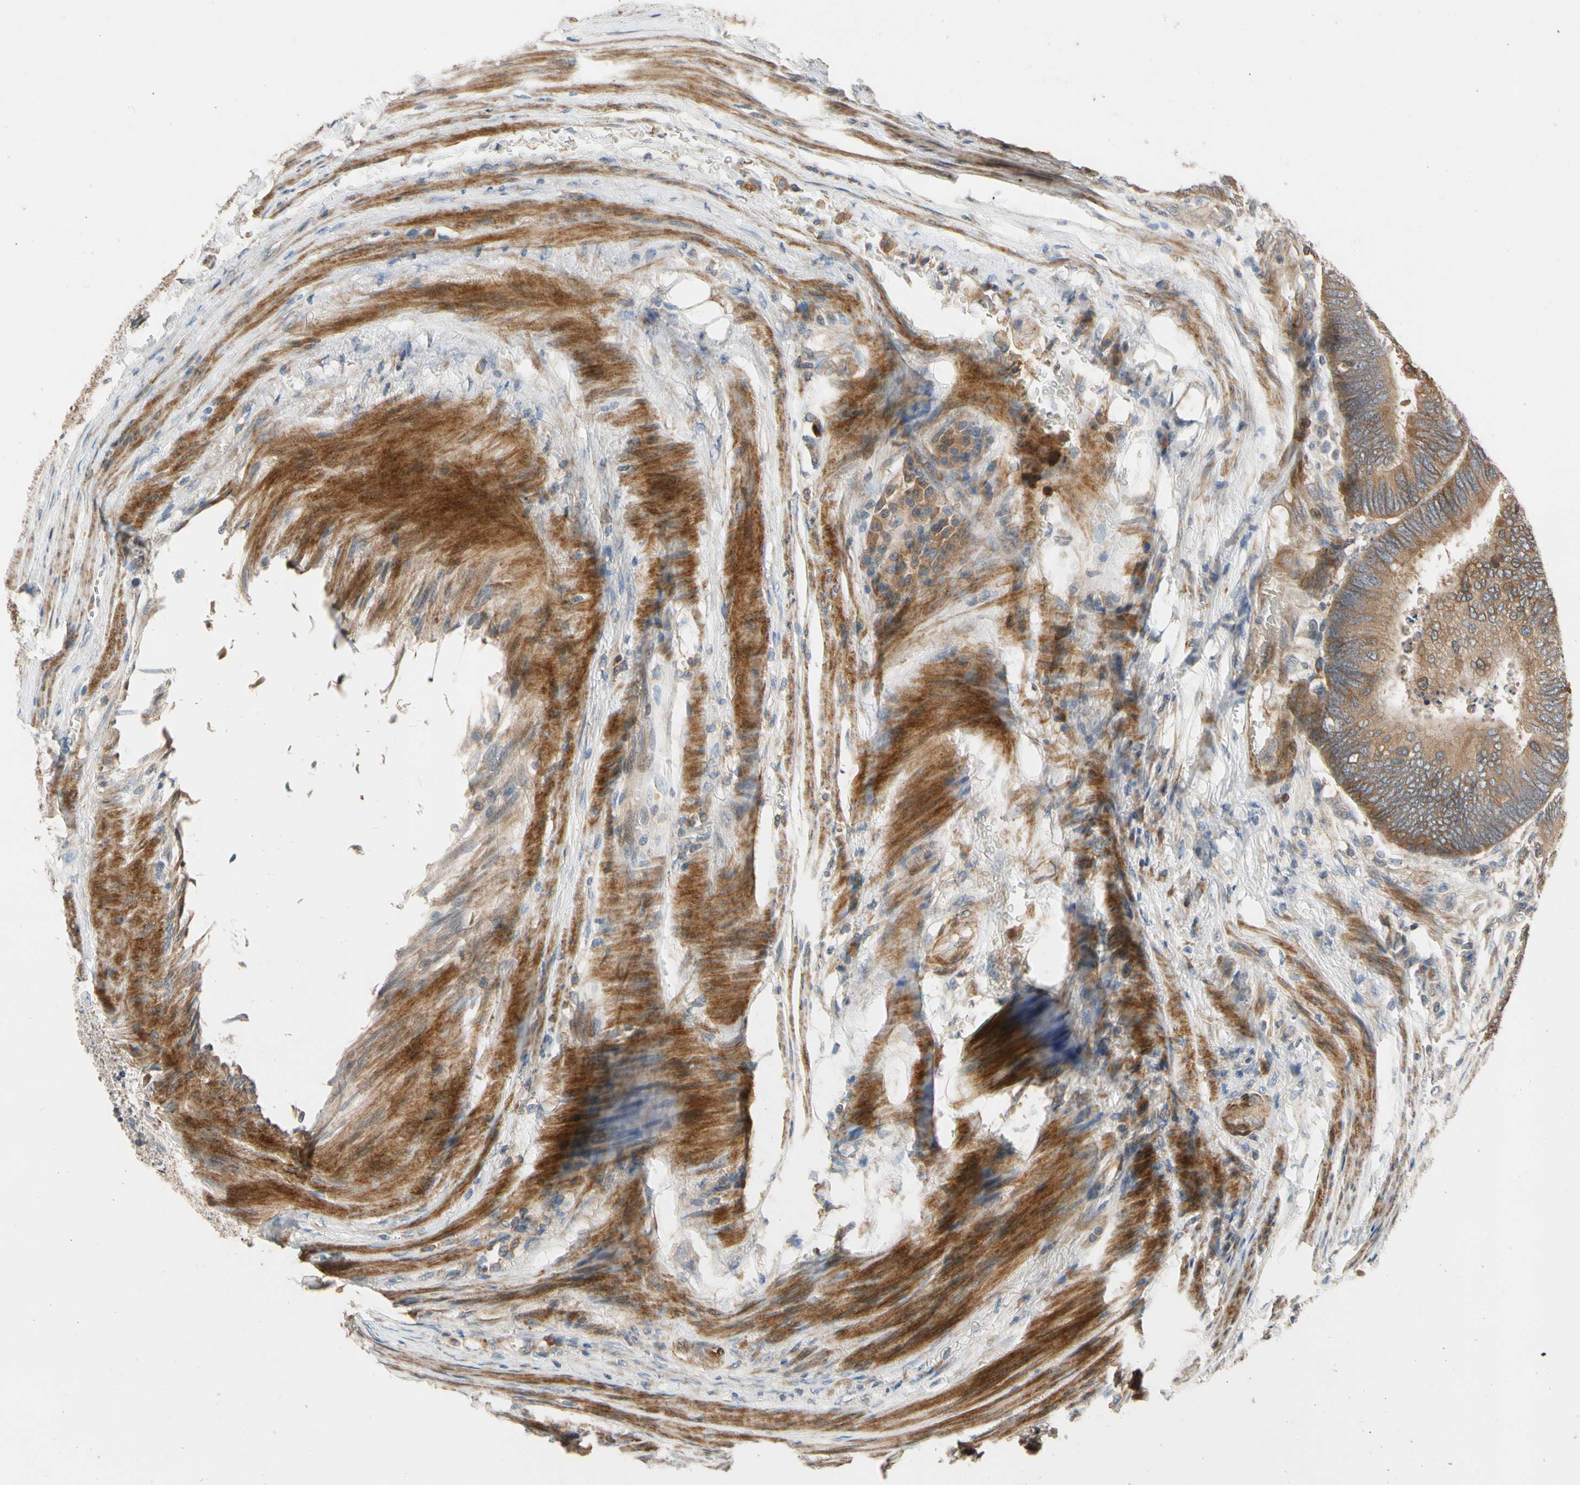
{"staining": {"intensity": "moderate", "quantity": ">75%", "location": "cytoplasmic/membranous"}, "tissue": "colorectal cancer", "cell_type": "Tumor cells", "image_type": "cancer", "snomed": [{"axis": "morphology", "description": "Normal tissue, NOS"}, {"axis": "morphology", "description": "Adenocarcinoma, NOS"}, {"axis": "topography", "description": "Rectum"}, {"axis": "topography", "description": "Peripheral nerve tissue"}], "caption": "There is medium levels of moderate cytoplasmic/membranous positivity in tumor cells of adenocarcinoma (colorectal), as demonstrated by immunohistochemical staining (brown color).", "gene": "MST1R", "patient": {"sex": "male", "age": 92}}